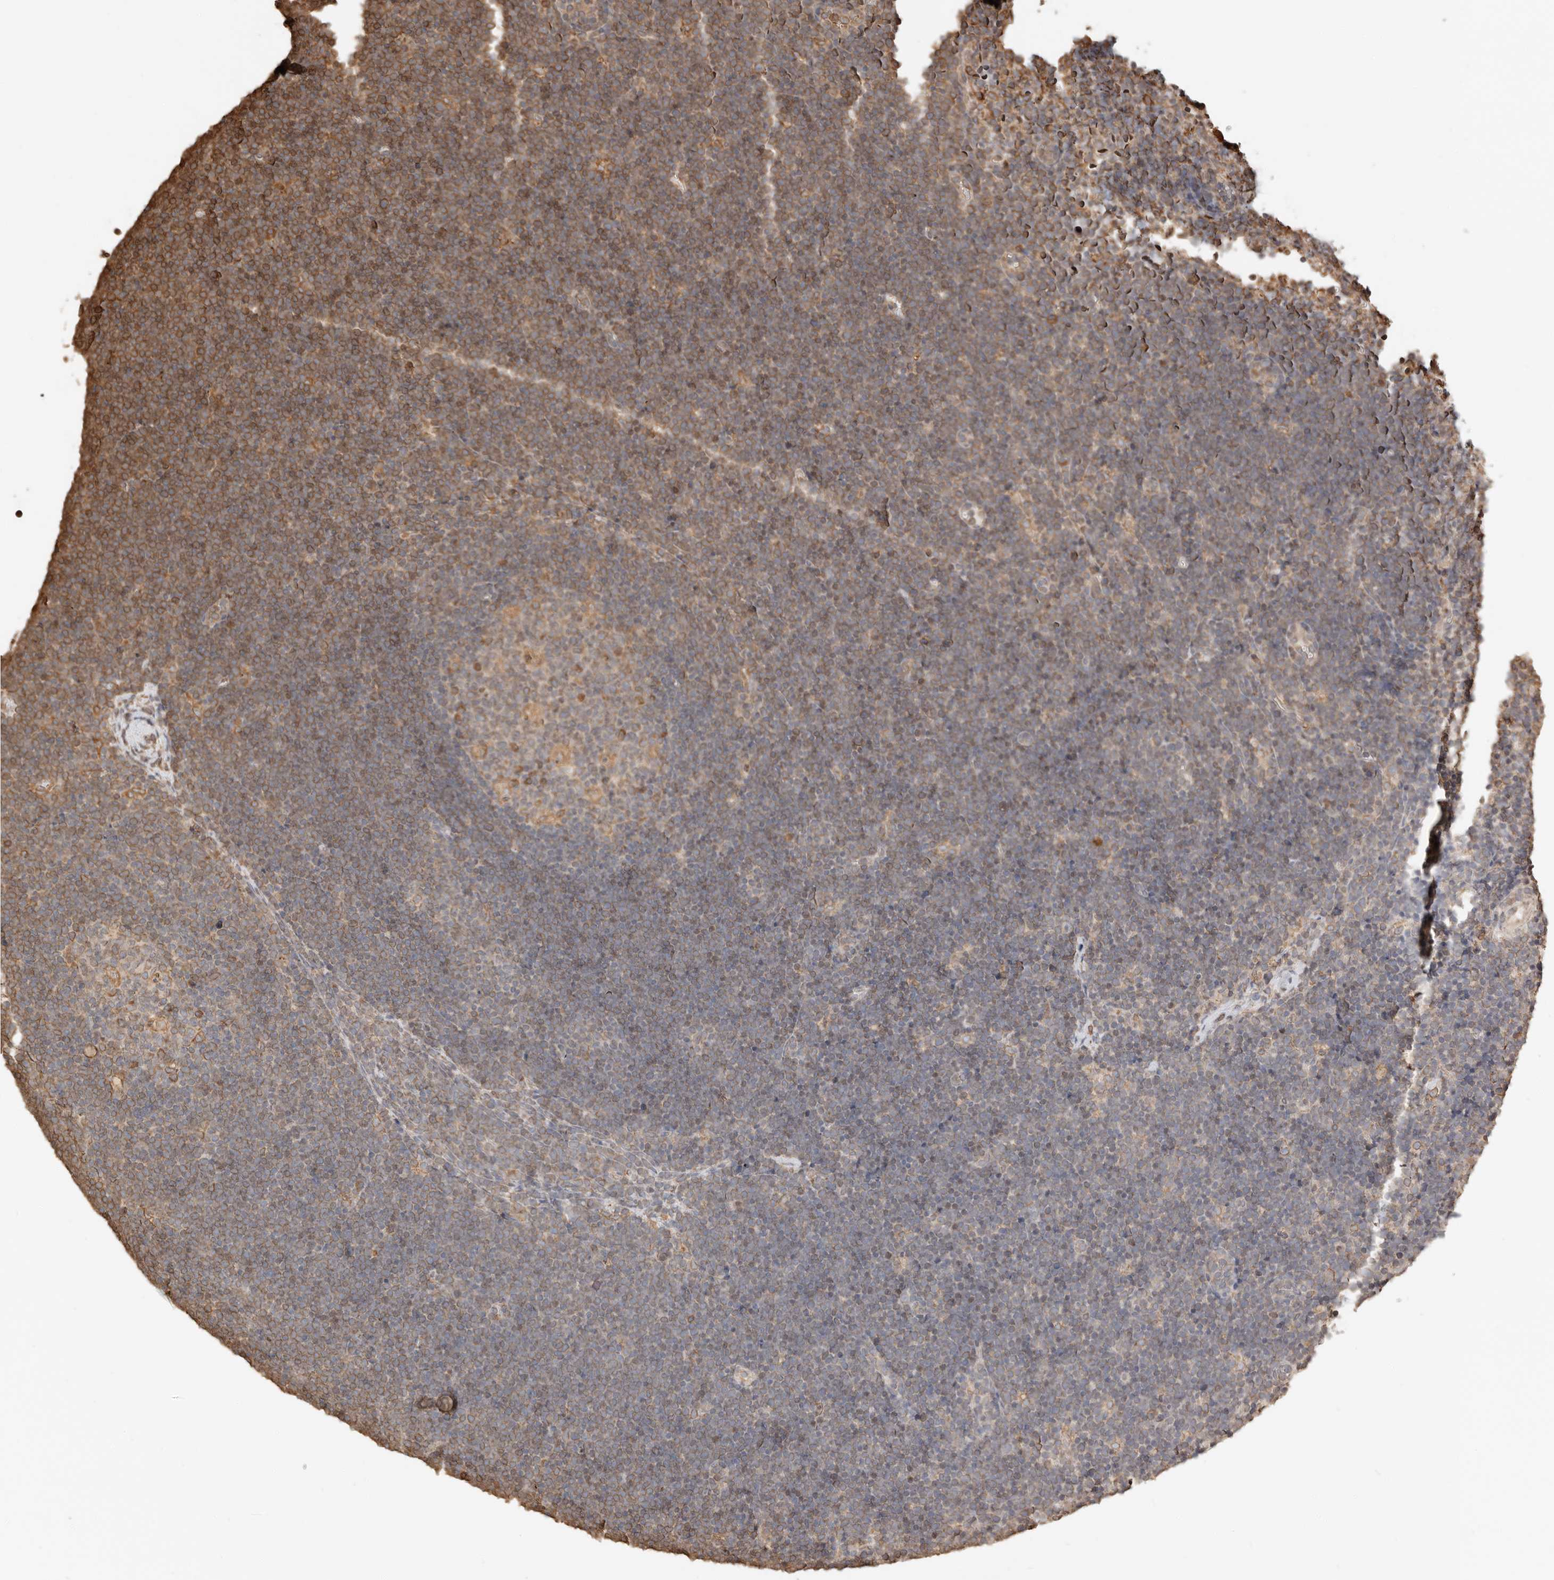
{"staining": {"intensity": "moderate", "quantity": "25%-75%", "location": "cytoplasmic/membranous"}, "tissue": "lymphoma", "cell_type": "Tumor cells", "image_type": "cancer", "snomed": [{"axis": "morphology", "description": "Malignant lymphoma, non-Hodgkin's type, High grade"}, {"axis": "topography", "description": "Lymph node"}], "caption": "Tumor cells exhibit moderate cytoplasmic/membranous staining in approximately 25%-75% of cells in high-grade malignant lymphoma, non-Hodgkin's type.", "gene": "ARHGEF10L", "patient": {"sex": "male", "age": 13}}